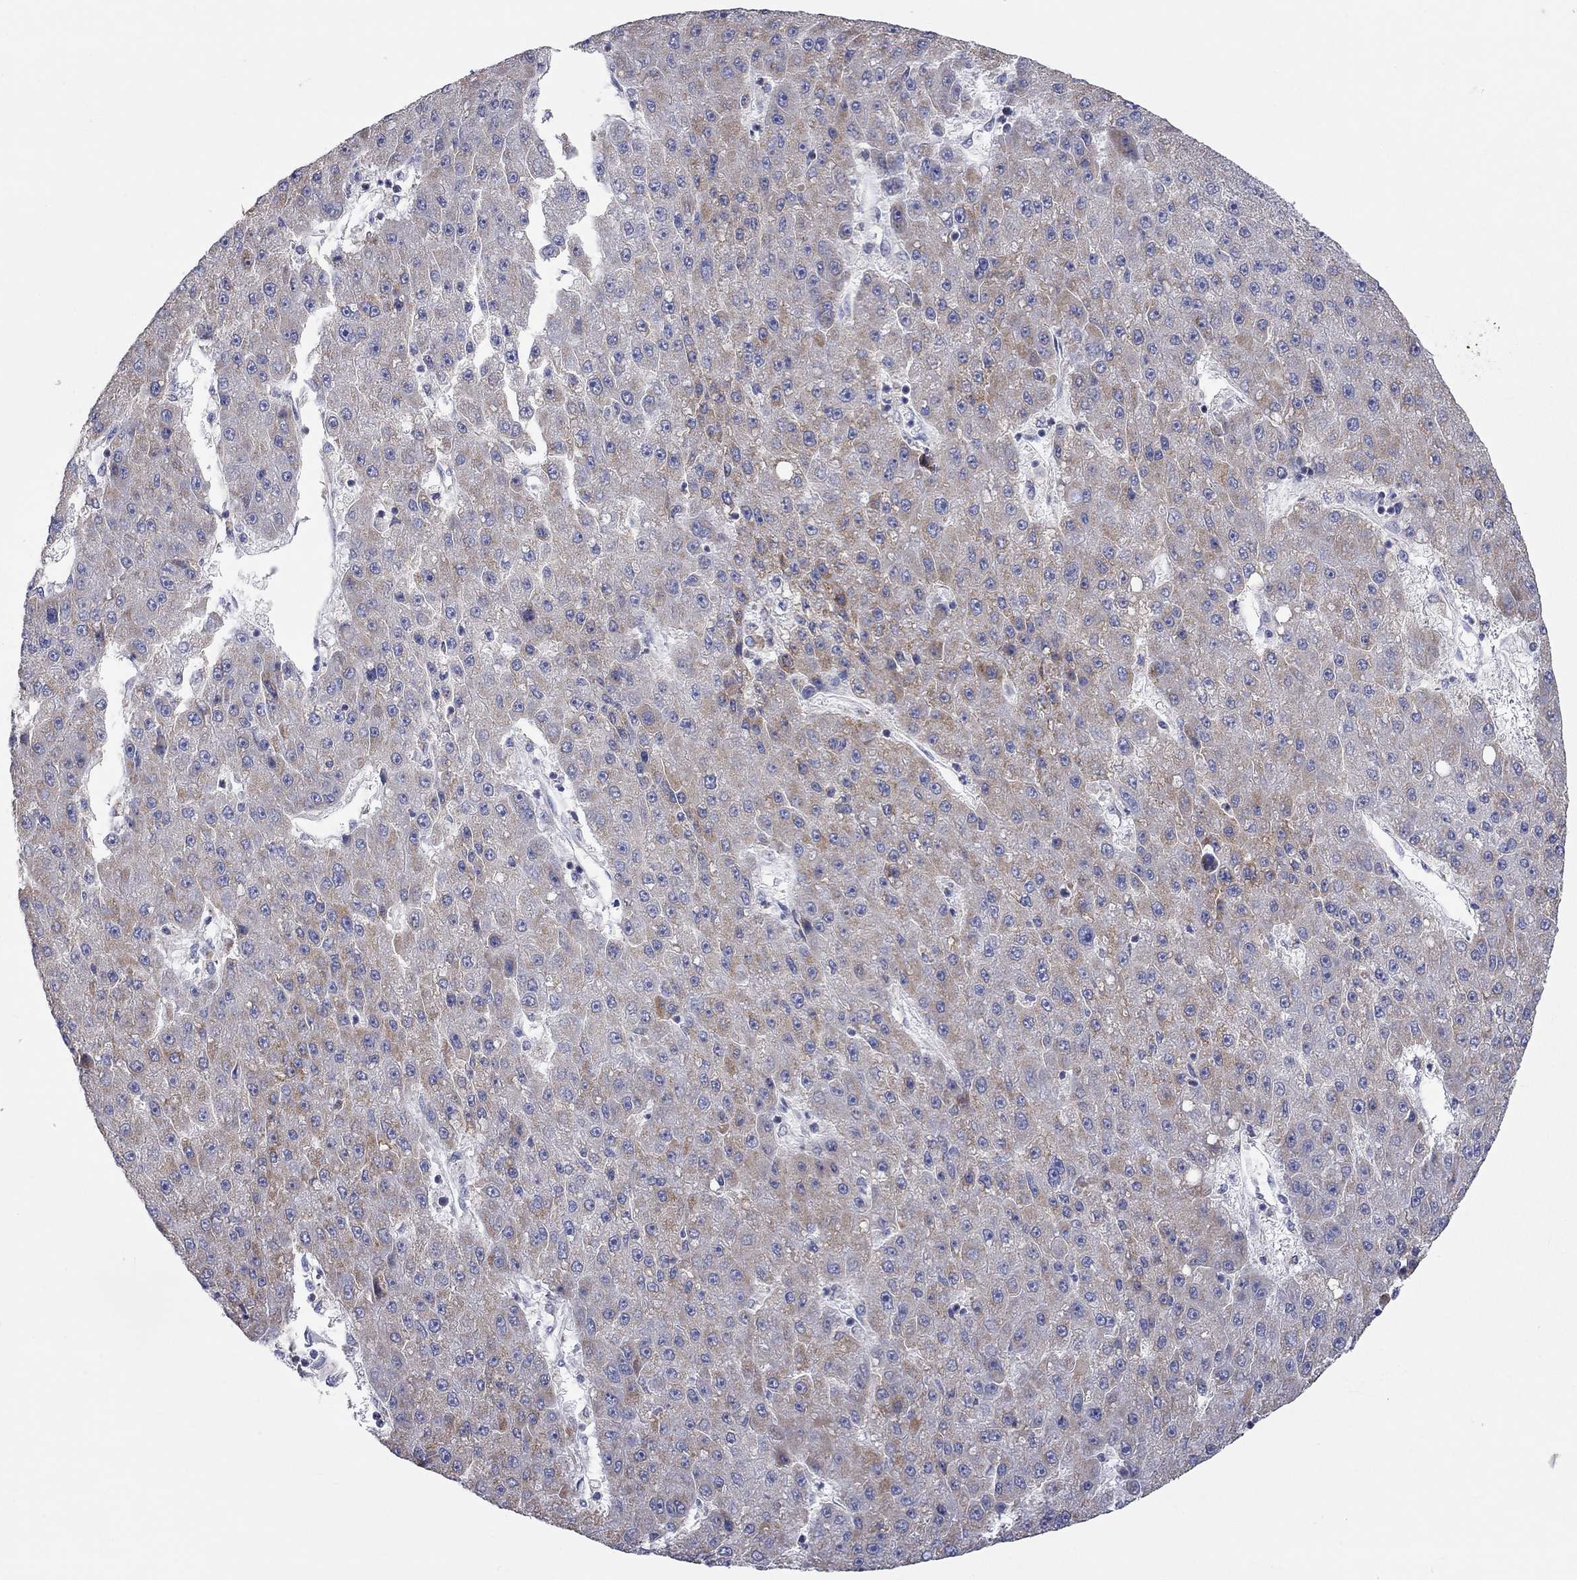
{"staining": {"intensity": "moderate", "quantity": "25%-75%", "location": "cytoplasmic/membranous"}, "tissue": "liver cancer", "cell_type": "Tumor cells", "image_type": "cancer", "snomed": [{"axis": "morphology", "description": "Carcinoma, Hepatocellular, NOS"}, {"axis": "topography", "description": "Liver"}], "caption": "Brown immunohistochemical staining in human liver cancer (hepatocellular carcinoma) reveals moderate cytoplasmic/membranous positivity in about 25%-75% of tumor cells.", "gene": "RCAN1", "patient": {"sex": "male", "age": 67}}